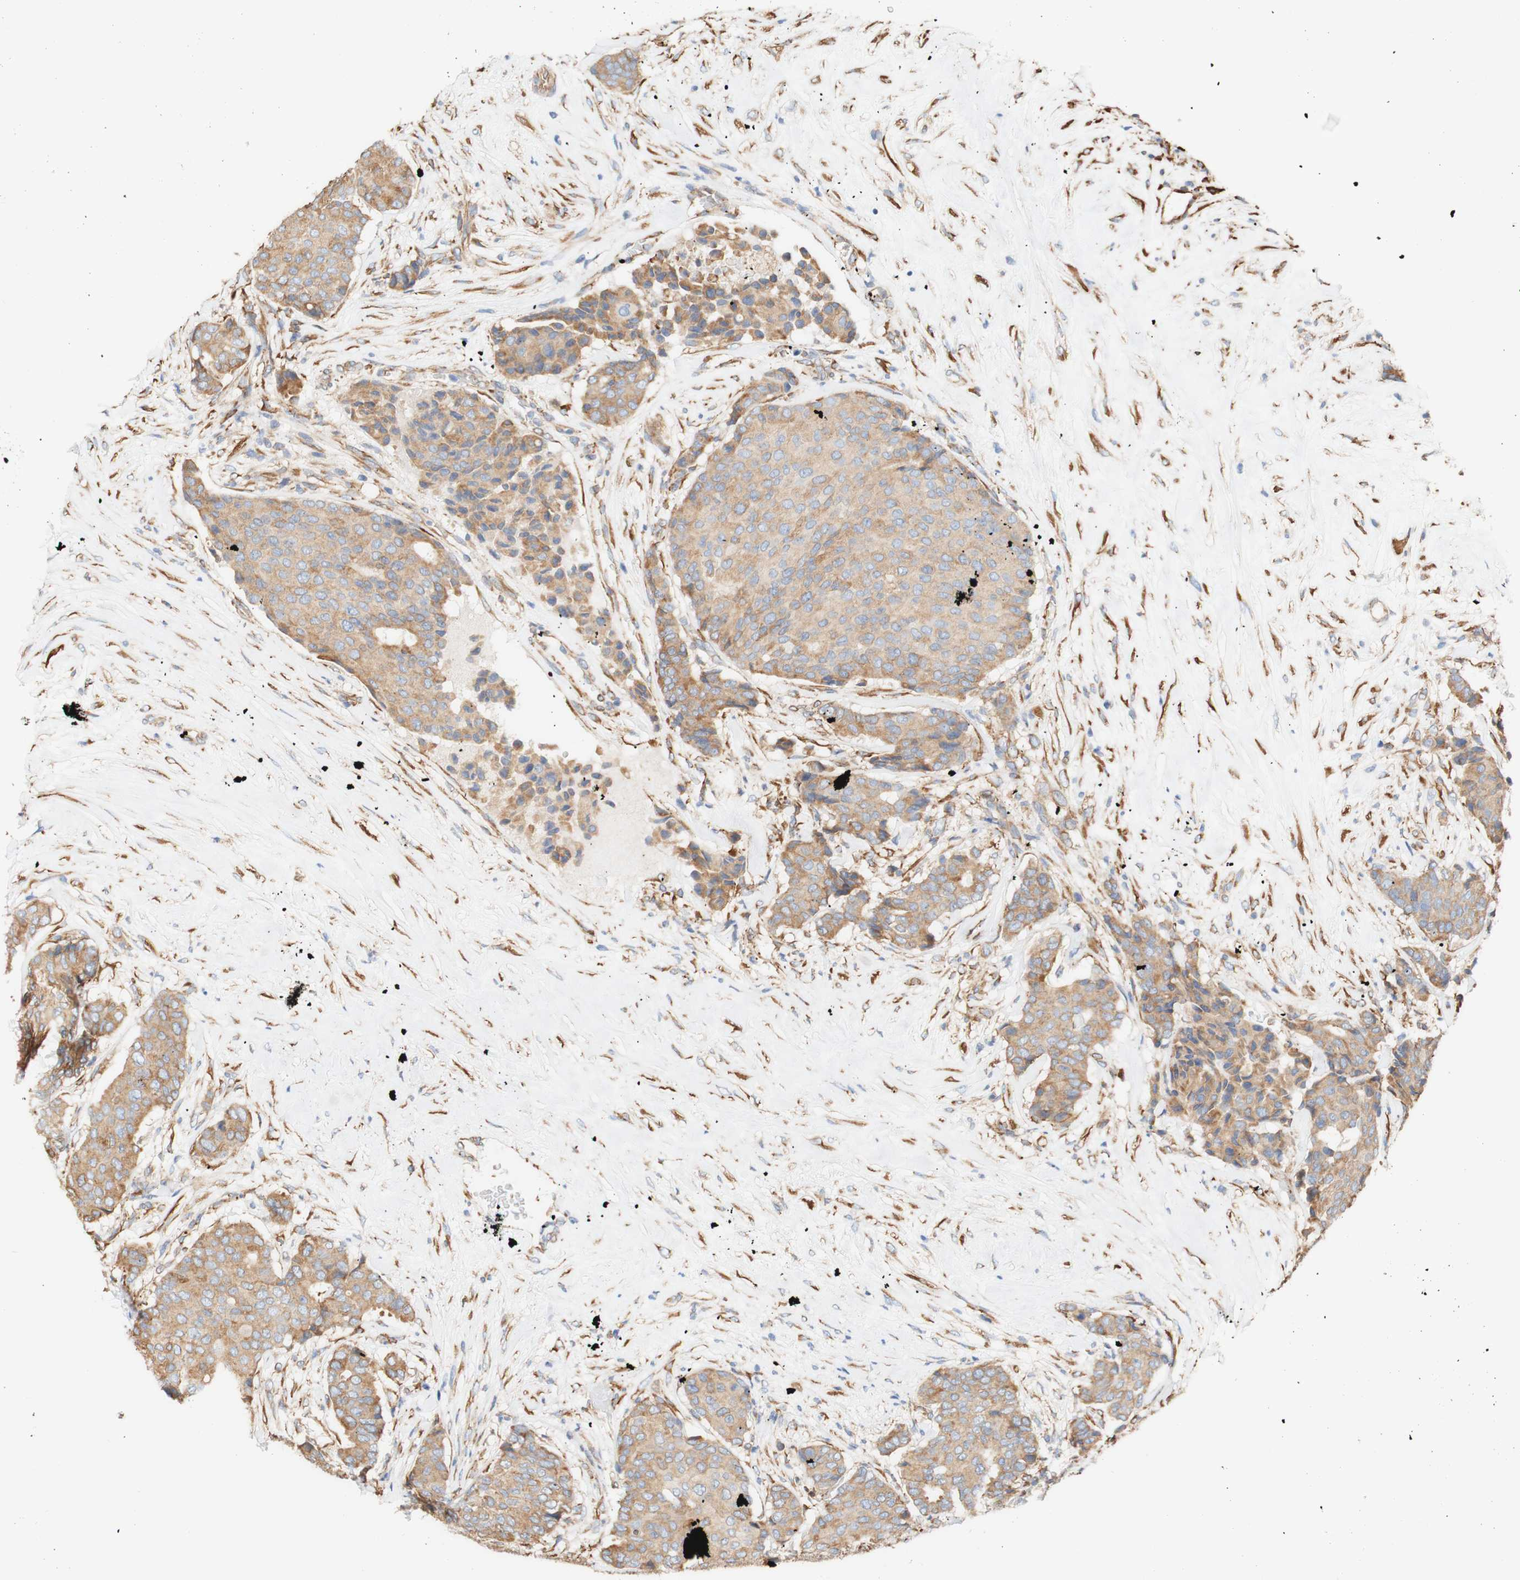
{"staining": {"intensity": "moderate", "quantity": ">75%", "location": "cytoplasmic/membranous"}, "tissue": "breast cancer", "cell_type": "Tumor cells", "image_type": "cancer", "snomed": [{"axis": "morphology", "description": "Duct carcinoma"}, {"axis": "topography", "description": "Breast"}], "caption": "This is a micrograph of IHC staining of breast cancer, which shows moderate expression in the cytoplasmic/membranous of tumor cells.", "gene": "EIF2AK4", "patient": {"sex": "female", "age": 75}}